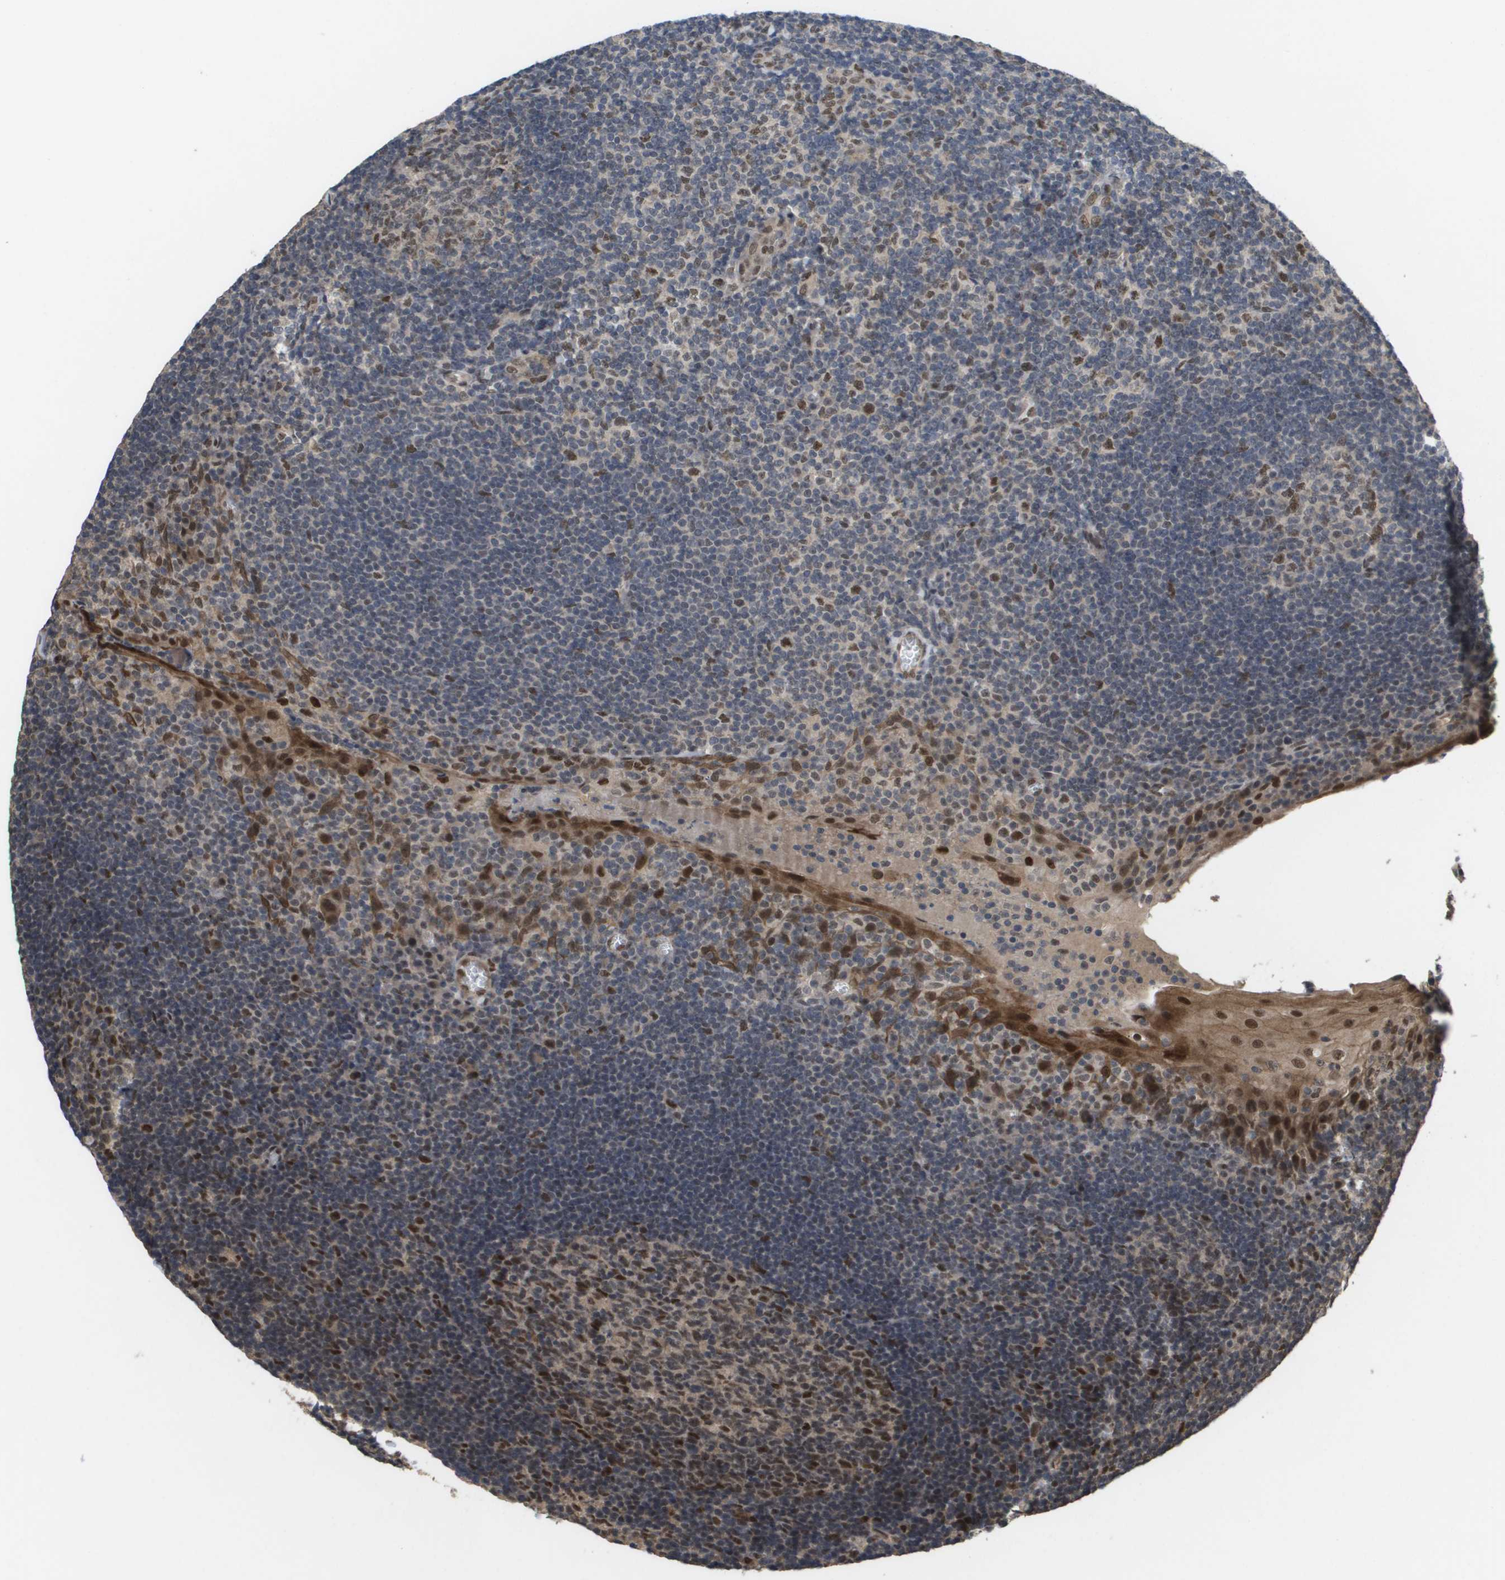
{"staining": {"intensity": "strong", "quantity": "25%-75%", "location": "cytoplasmic/membranous,nuclear"}, "tissue": "tonsil", "cell_type": "Germinal center cells", "image_type": "normal", "snomed": [{"axis": "morphology", "description": "Normal tissue, NOS"}, {"axis": "topography", "description": "Tonsil"}], "caption": "Immunohistochemical staining of benign tonsil demonstrates high levels of strong cytoplasmic/membranous,nuclear positivity in approximately 25%-75% of germinal center cells.", "gene": "AMBRA1", "patient": {"sex": "male", "age": 37}}